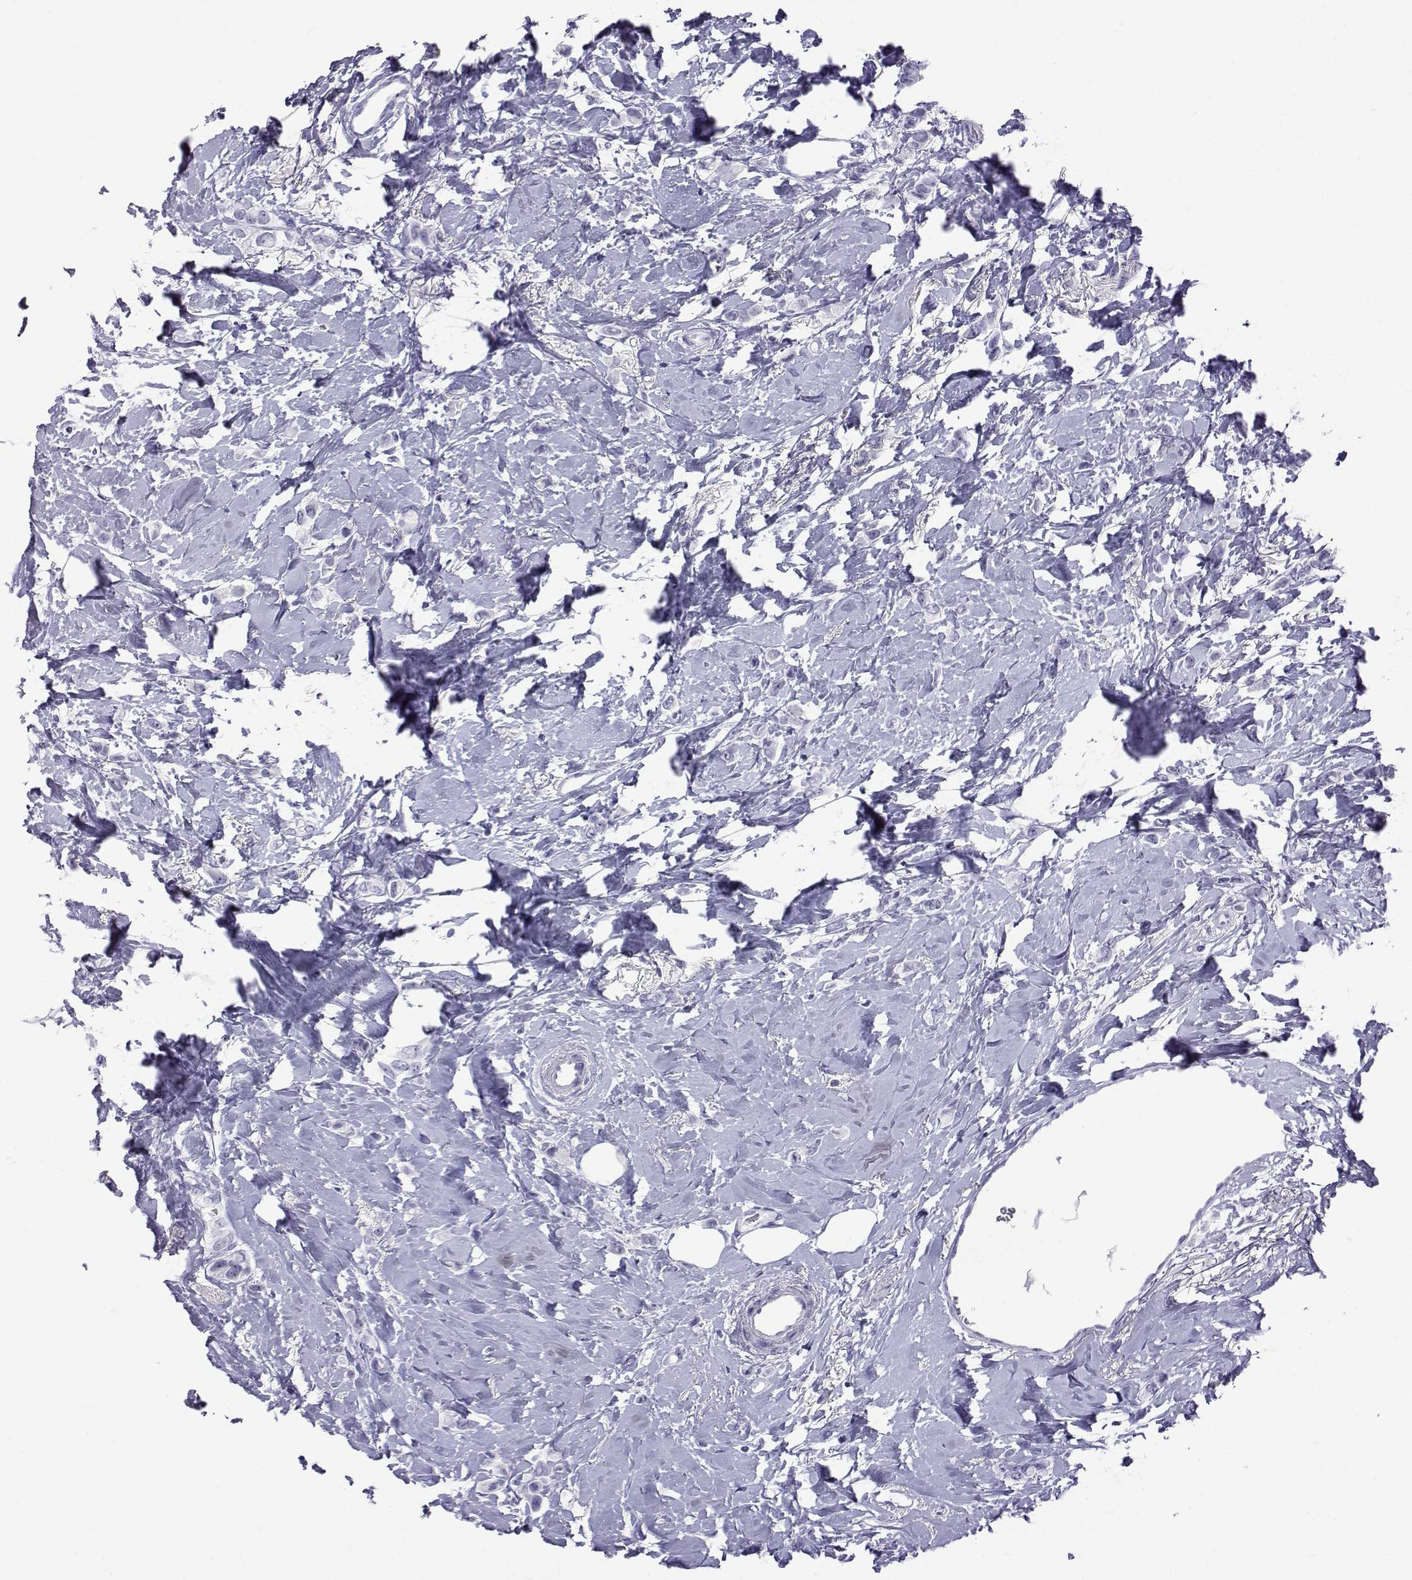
{"staining": {"intensity": "negative", "quantity": "none", "location": "none"}, "tissue": "breast cancer", "cell_type": "Tumor cells", "image_type": "cancer", "snomed": [{"axis": "morphology", "description": "Lobular carcinoma"}, {"axis": "topography", "description": "Breast"}], "caption": "Immunohistochemical staining of breast cancer demonstrates no significant staining in tumor cells.", "gene": "ACTL7A", "patient": {"sex": "female", "age": 66}}